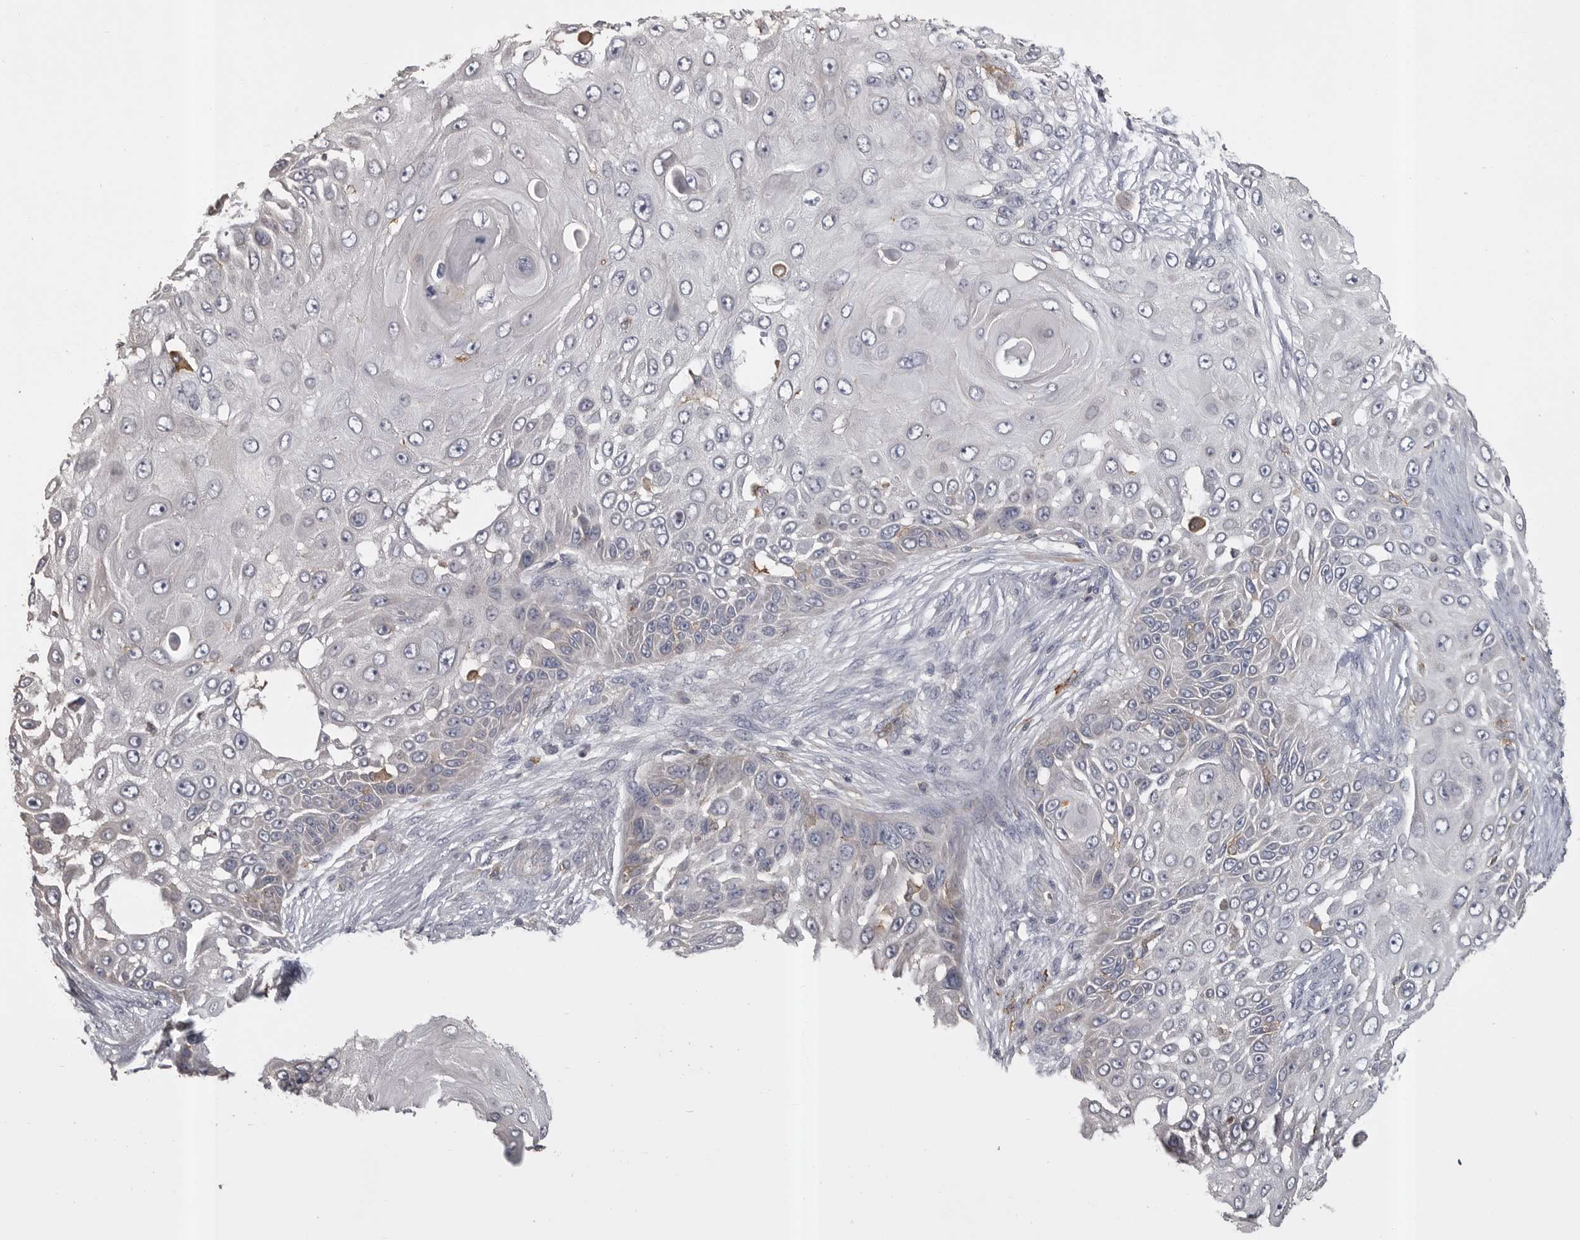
{"staining": {"intensity": "negative", "quantity": "none", "location": "none"}, "tissue": "skin cancer", "cell_type": "Tumor cells", "image_type": "cancer", "snomed": [{"axis": "morphology", "description": "Squamous cell carcinoma, NOS"}, {"axis": "topography", "description": "Skin"}], "caption": "The image exhibits no significant positivity in tumor cells of skin cancer.", "gene": "CMTM6", "patient": {"sex": "female", "age": 44}}